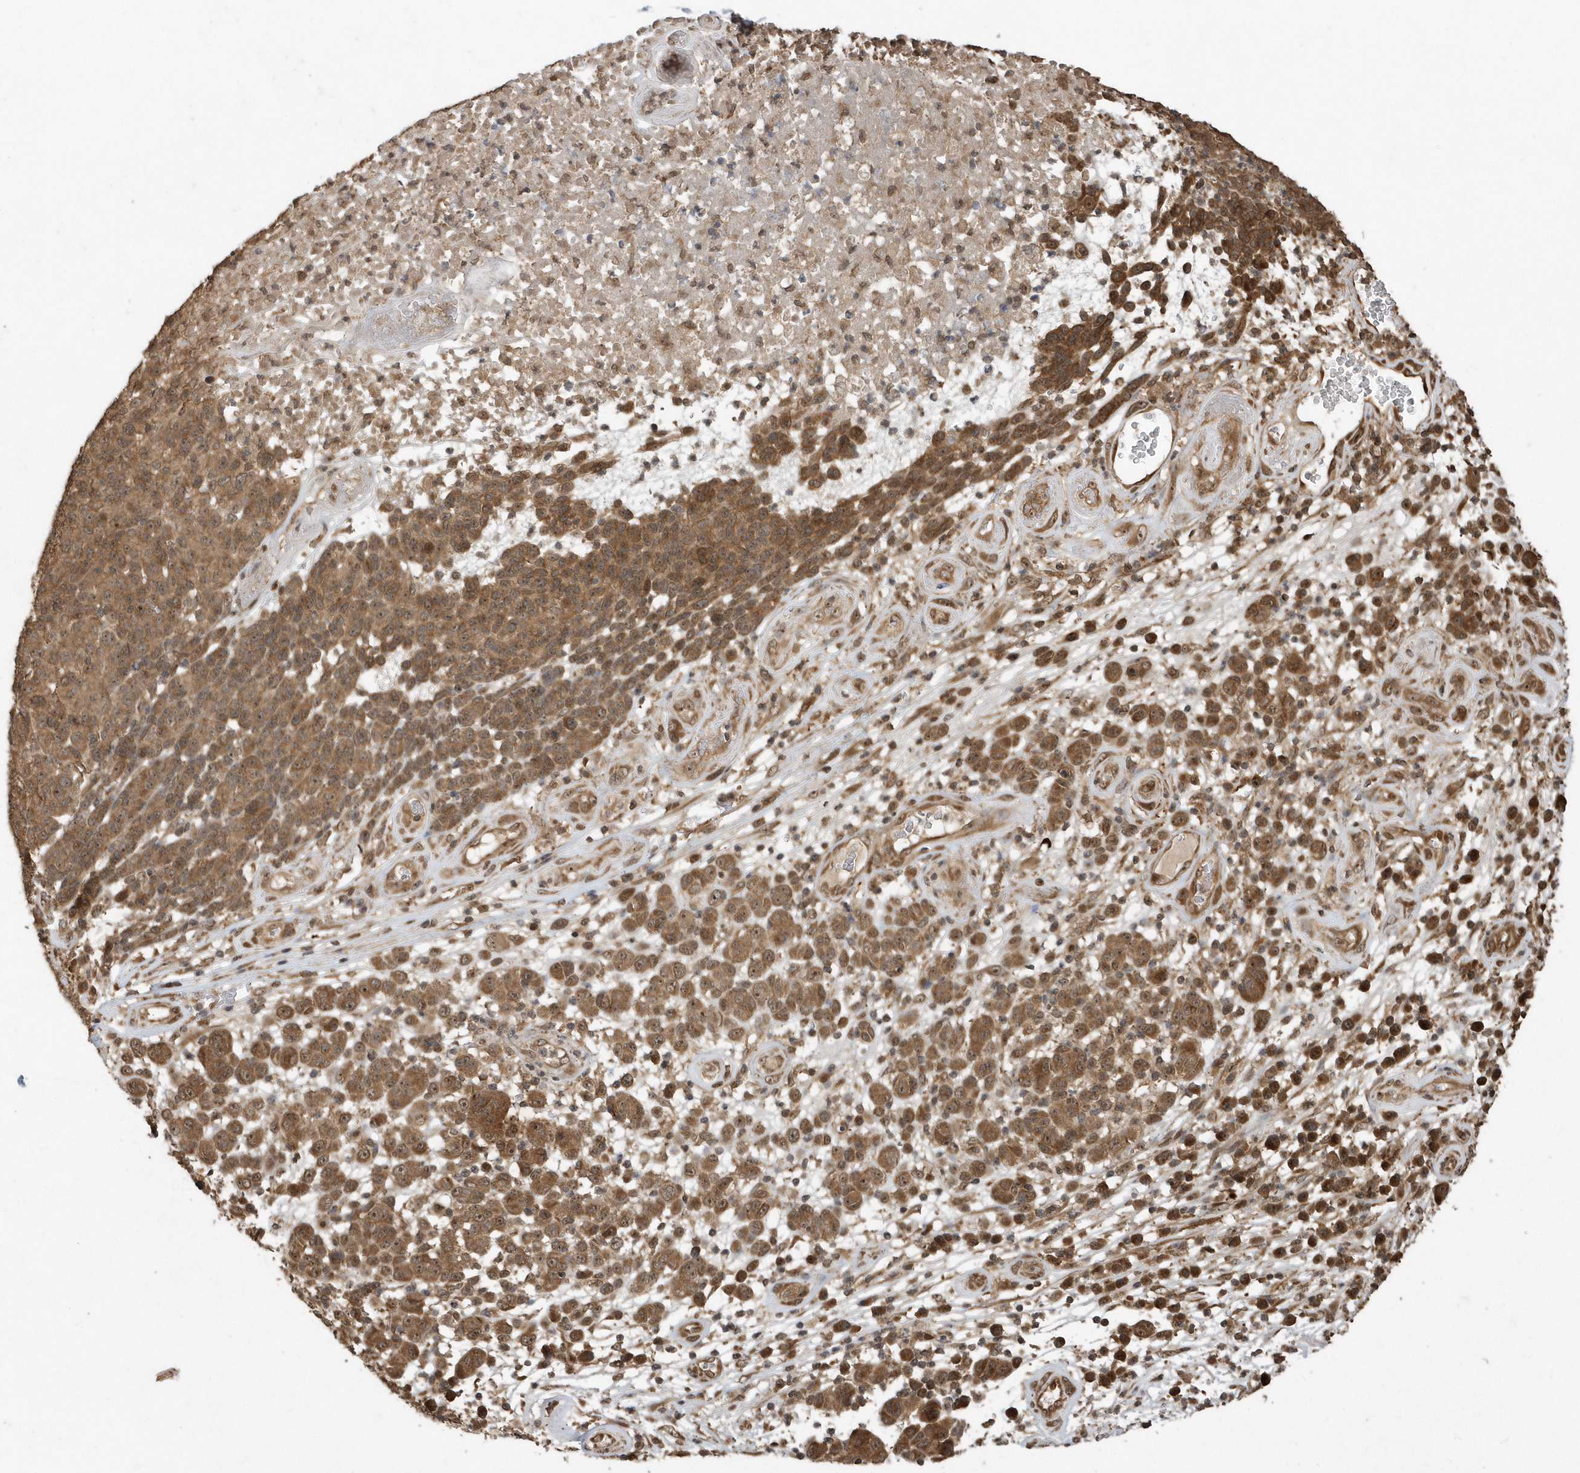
{"staining": {"intensity": "moderate", "quantity": ">75%", "location": "cytoplasmic/membranous"}, "tissue": "melanoma", "cell_type": "Tumor cells", "image_type": "cancer", "snomed": [{"axis": "morphology", "description": "Malignant melanoma, NOS"}, {"axis": "topography", "description": "Skin"}], "caption": "Melanoma tissue demonstrates moderate cytoplasmic/membranous positivity in approximately >75% of tumor cells, visualized by immunohistochemistry.", "gene": "WASHC5", "patient": {"sex": "male", "age": 49}}